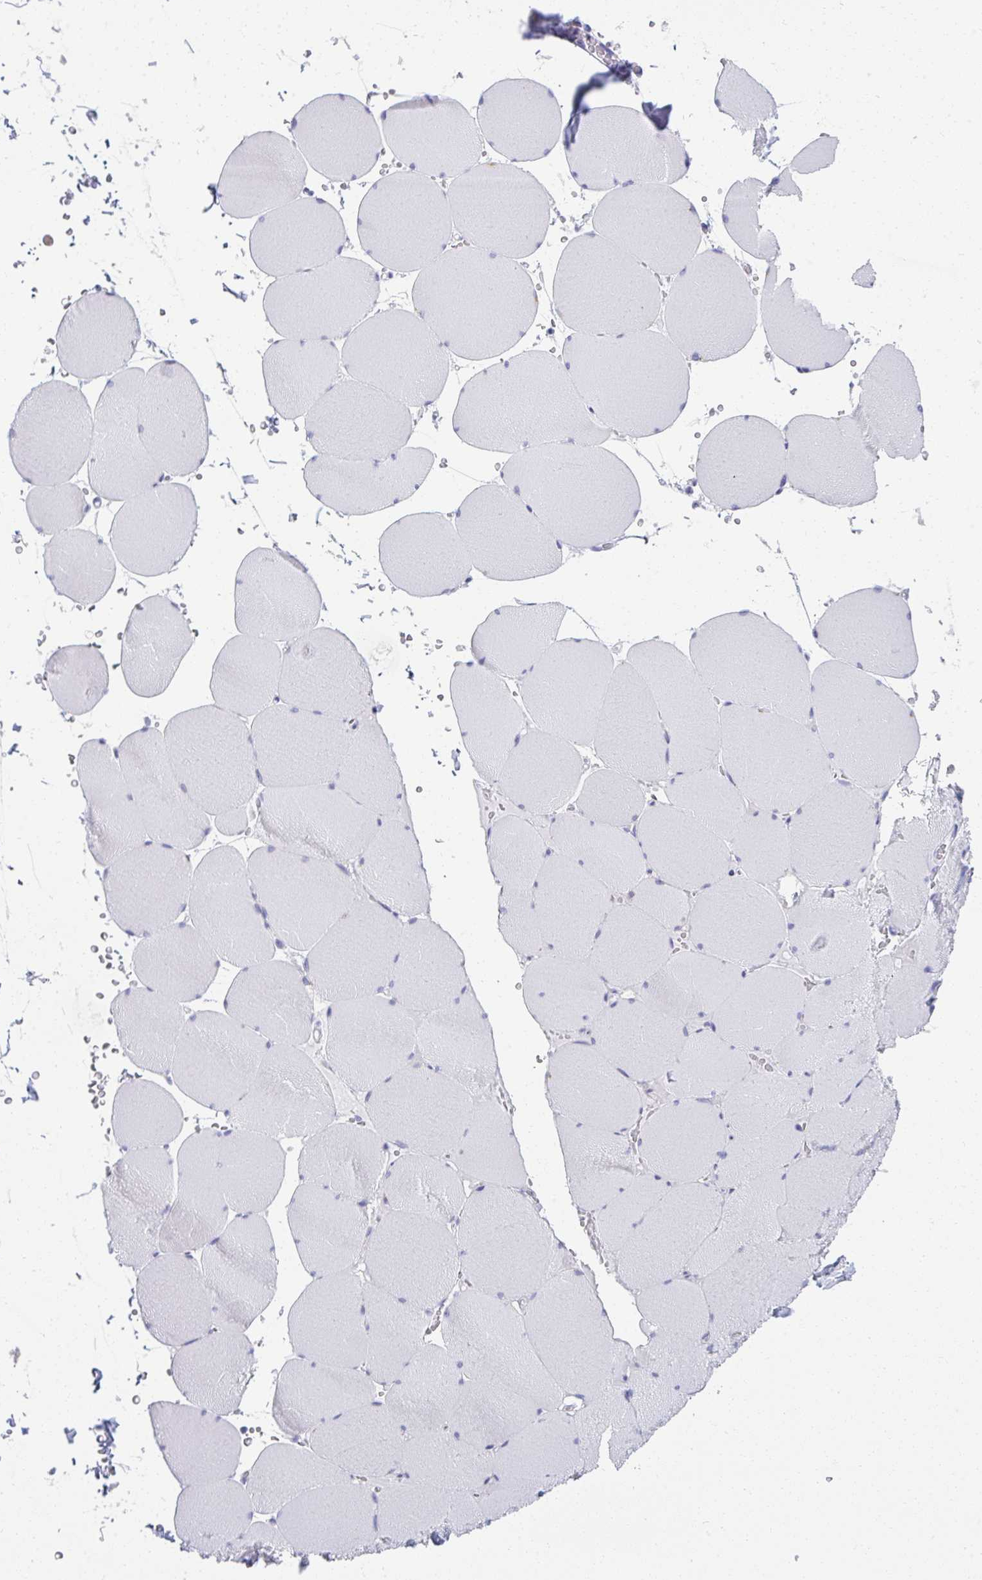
{"staining": {"intensity": "negative", "quantity": "none", "location": "none"}, "tissue": "skeletal muscle", "cell_type": "Myocytes", "image_type": "normal", "snomed": [{"axis": "morphology", "description": "Normal tissue, NOS"}, {"axis": "topography", "description": "Skeletal muscle"}, {"axis": "topography", "description": "Head-Neck"}], "caption": "This image is of benign skeletal muscle stained with immunohistochemistry (IHC) to label a protein in brown with the nuclei are counter-stained blue. There is no expression in myocytes.", "gene": "FASLG", "patient": {"sex": "male", "age": 66}}